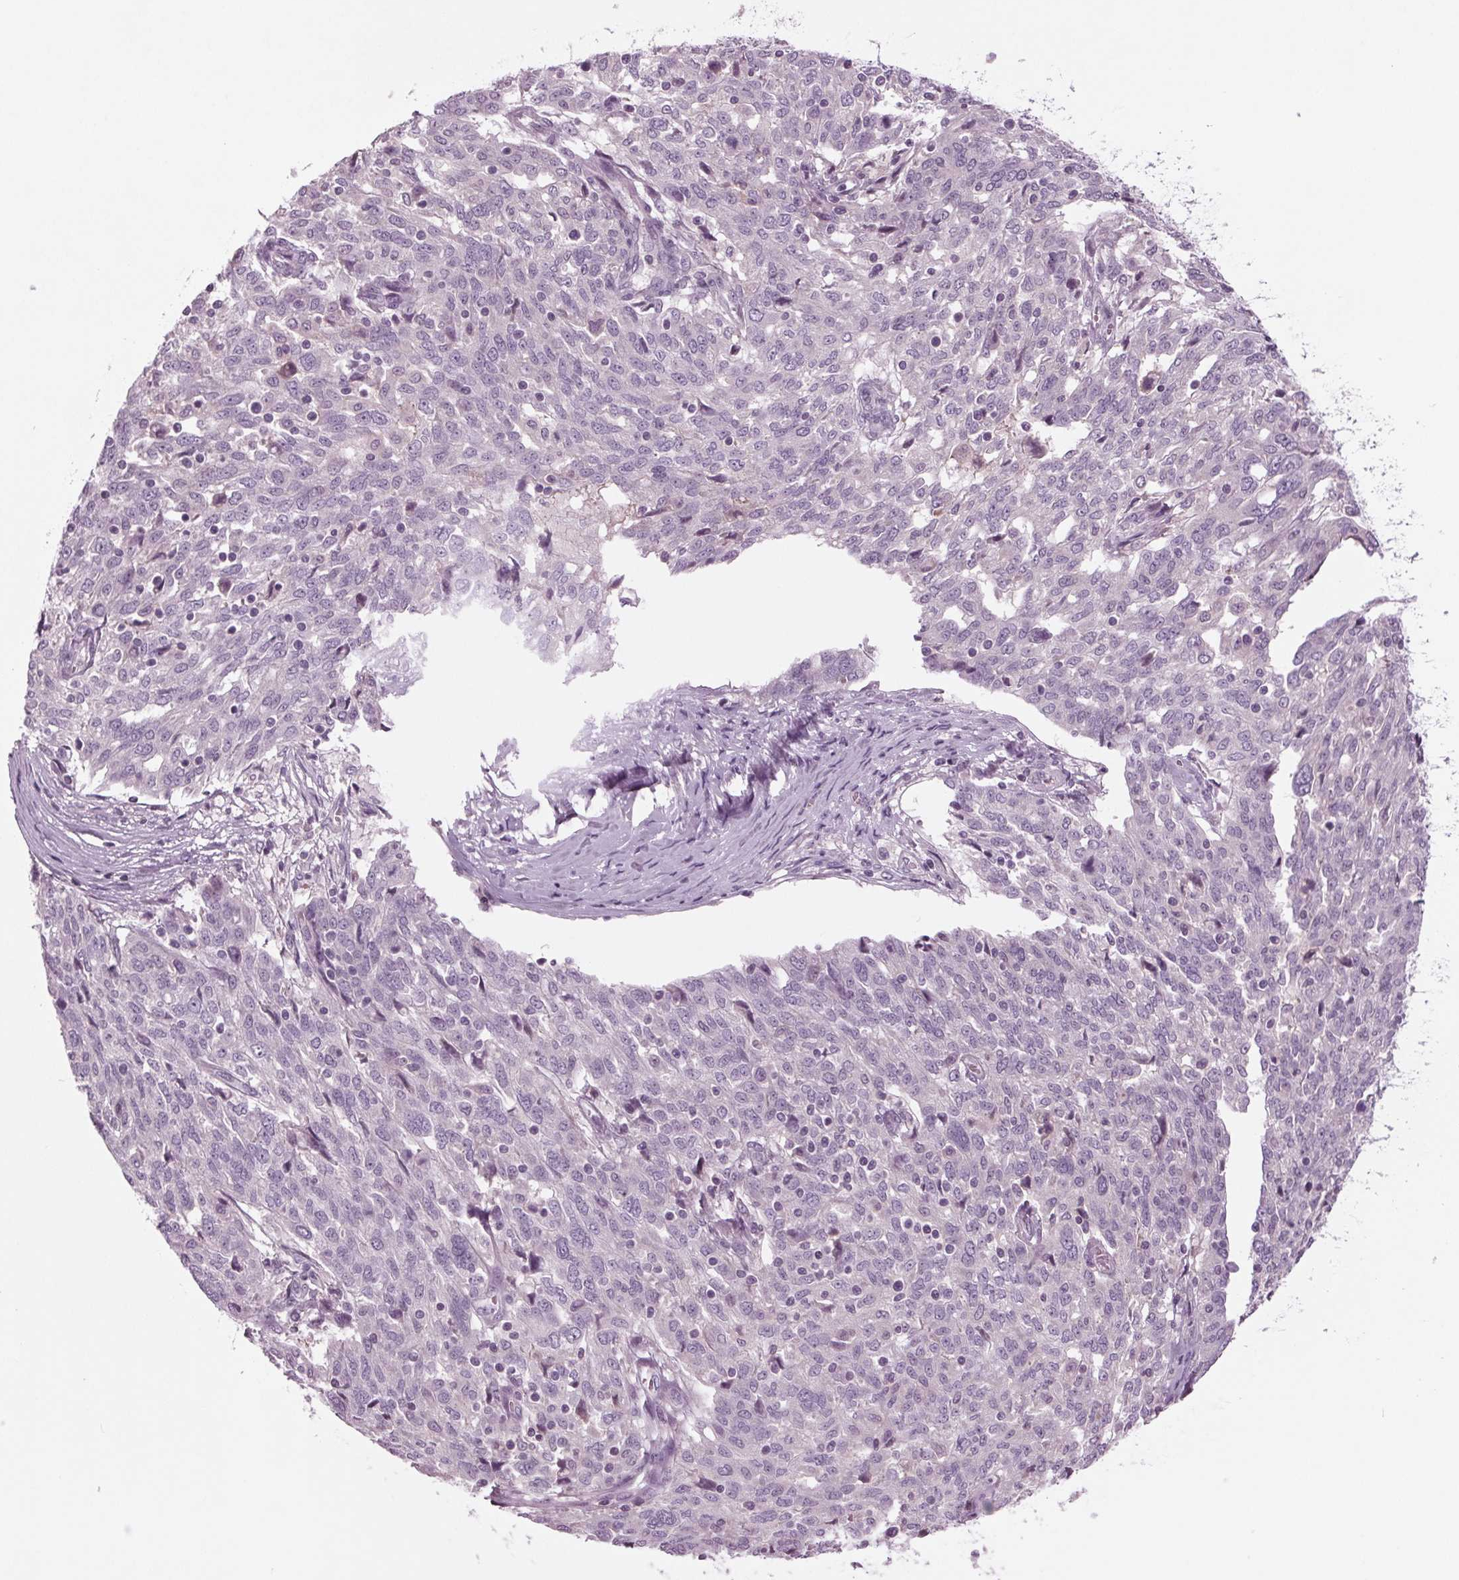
{"staining": {"intensity": "negative", "quantity": "none", "location": "none"}, "tissue": "ovarian cancer", "cell_type": "Tumor cells", "image_type": "cancer", "snomed": [{"axis": "morphology", "description": "Cystadenocarcinoma, serous, NOS"}, {"axis": "topography", "description": "Ovary"}], "caption": "Immunohistochemistry (IHC) image of human serous cystadenocarcinoma (ovarian) stained for a protein (brown), which shows no staining in tumor cells.", "gene": "BHLHE22", "patient": {"sex": "female", "age": 67}}